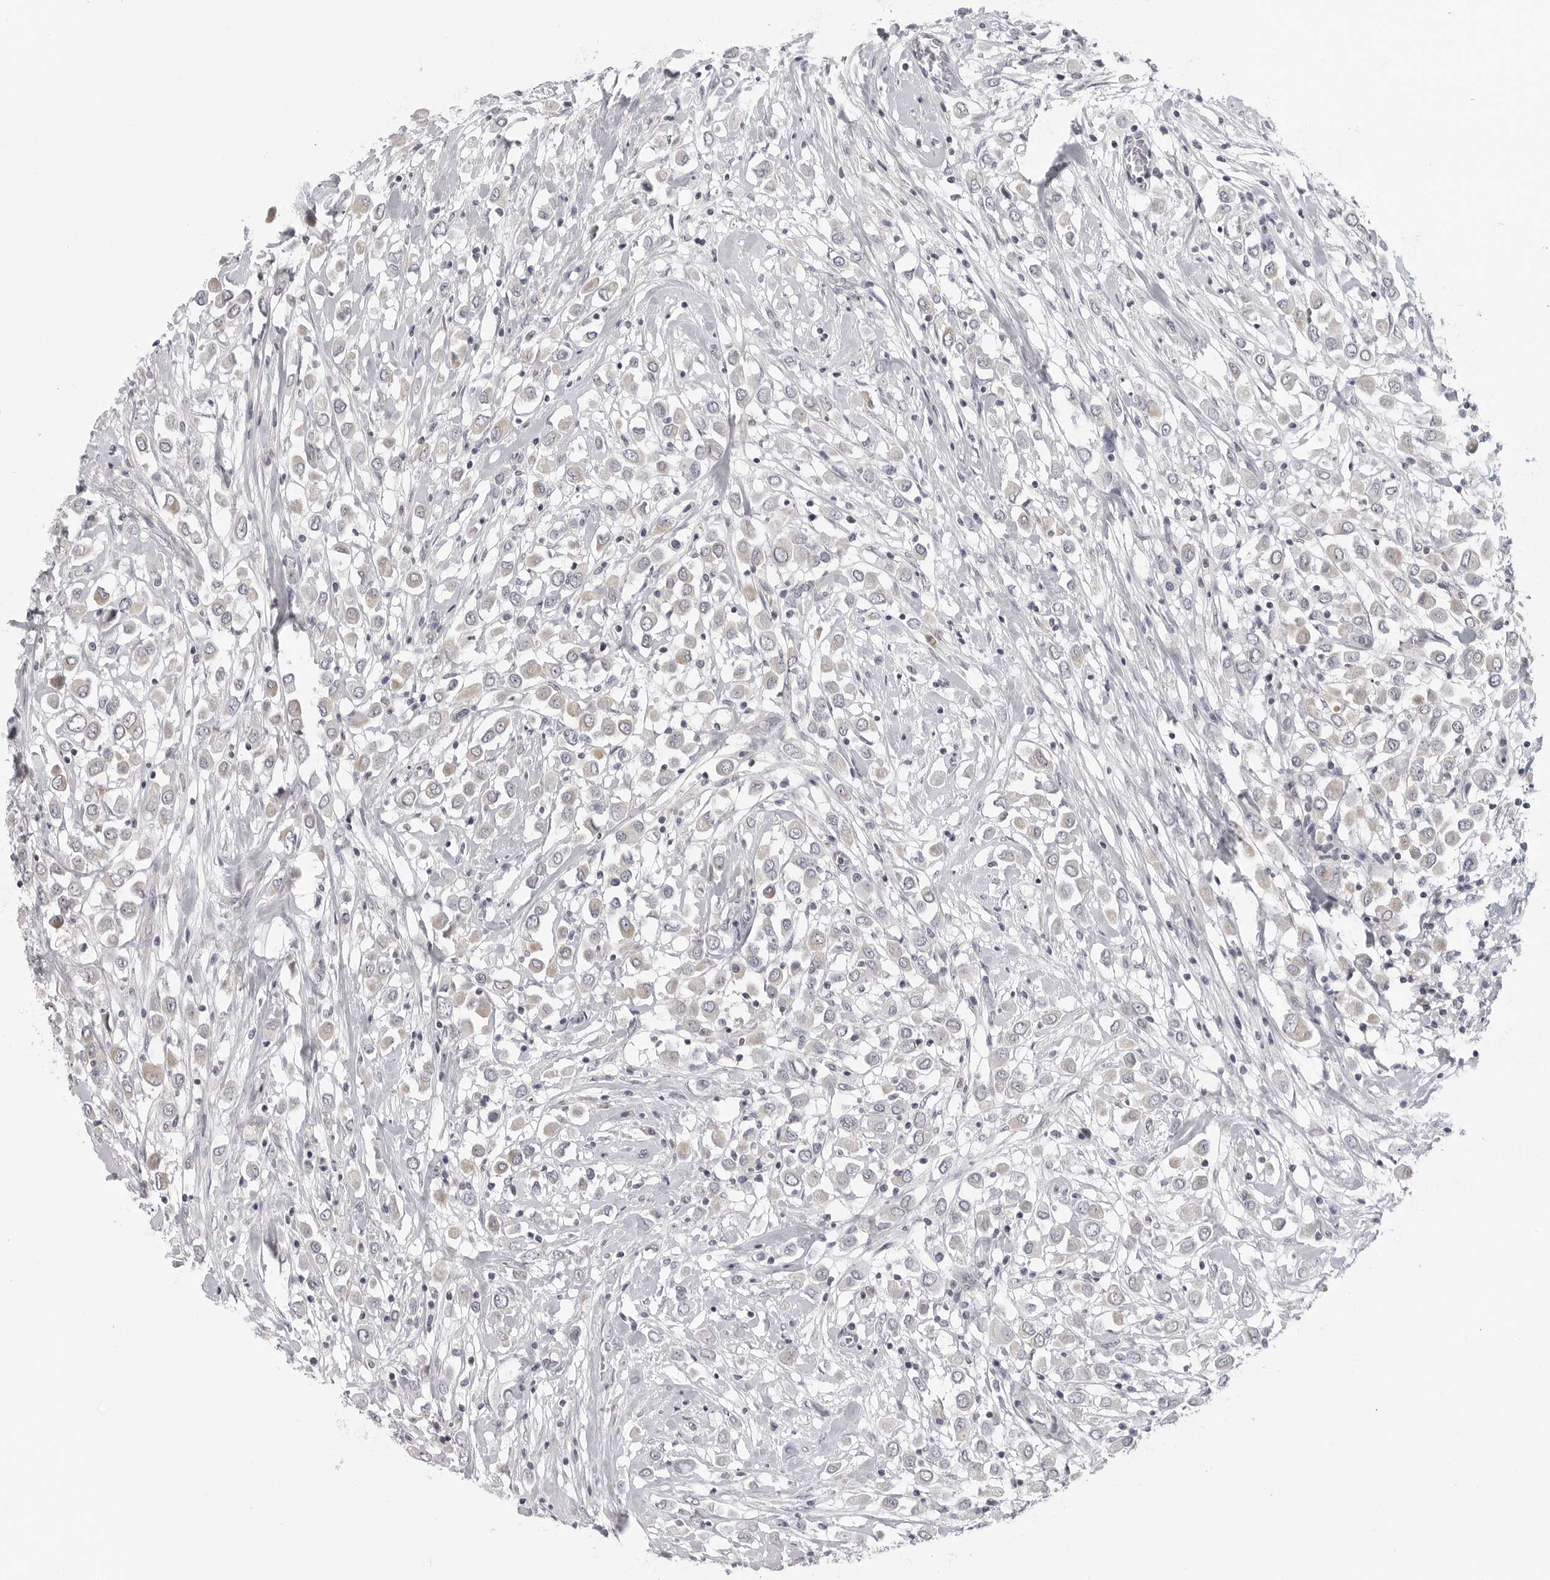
{"staining": {"intensity": "weak", "quantity": "<25%", "location": "cytoplasmic/membranous"}, "tissue": "breast cancer", "cell_type": "Tumor cells", "image_type": "cancer", "snomed": [{"axis": "morphology", "description": "Duct carcinoma"}, {"axis": "topography", "description": "Breast"}], "caption": "Immunohistochemistry (IHC) photomicrograph of neoplastic tissue: human invasive ductal carcinoma (breast) stained with DAB demonstrates no significant protein expression in tumor cells.", "gene": "MAP7D1", "patient": {"sex": "female", "age": 61}}